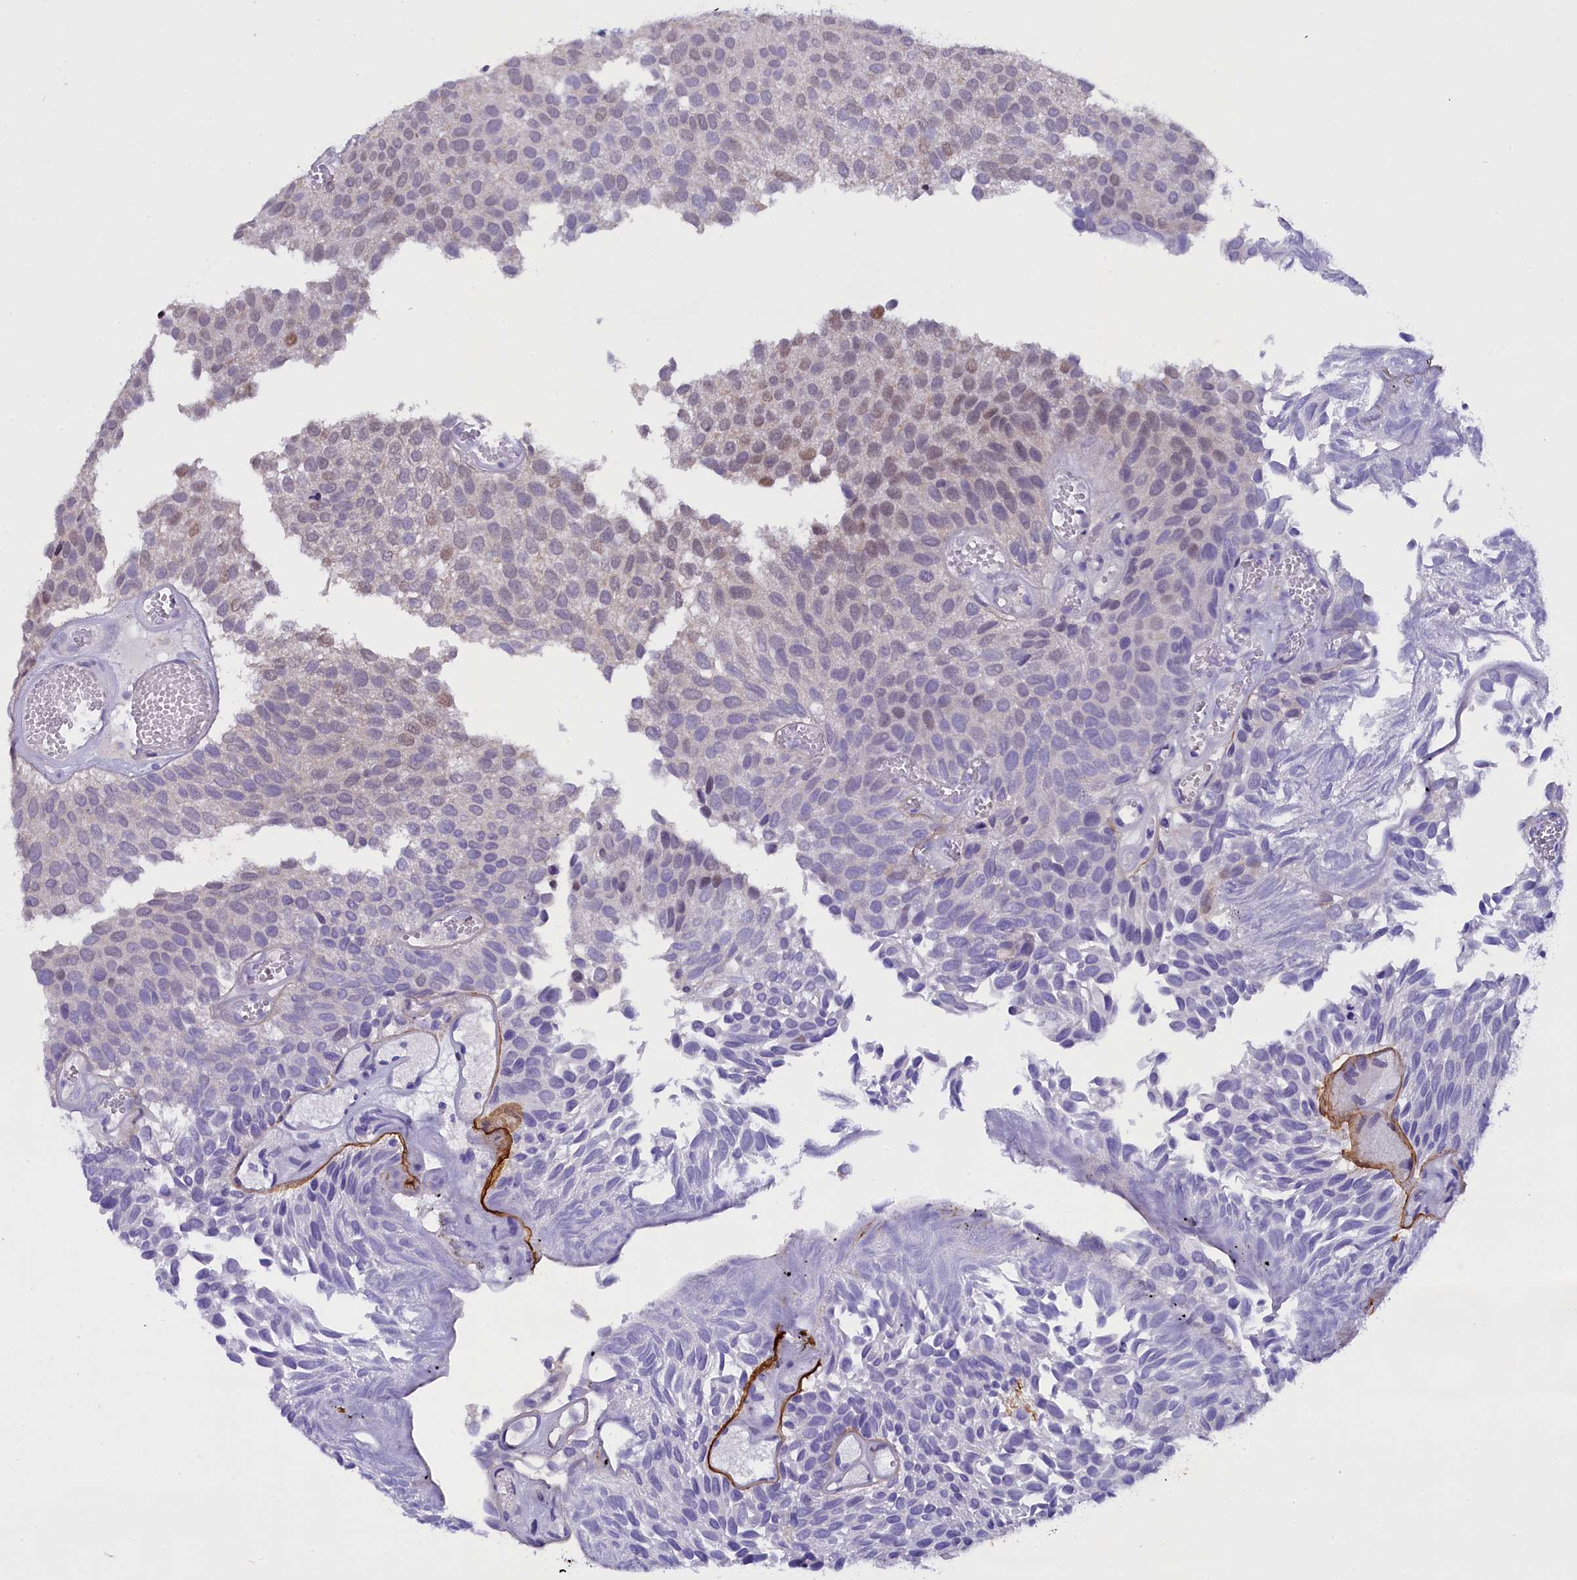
{"staining": {"intensity": "moderate", "quantity": "25%-75%", "location": "nuclear"}, "tissue": "urothelial cancer", "cell_type": "Tumor cells", "image_type": "cancer", "snomed": [{"axis": "morphology", "description": "Urothelial carcinoma, Low grade"}, {"axis": "topography", "description": "Urinary bladder"}], "caption": "IHC staining of low-grade urothelial carcinoma, which displays medium levels of moderate nuclear staining in approximately 25%-75% of tumor cells indicating moderate nuclear protein positivity. The staining was performed using DAB (3,3'-diaminobenzidine) (brown) for protein detection and nuclei were counterstained in hematoxylin (blue).", "gene": "OSGEP", "patient": {"sex": "male", "age": 89}}